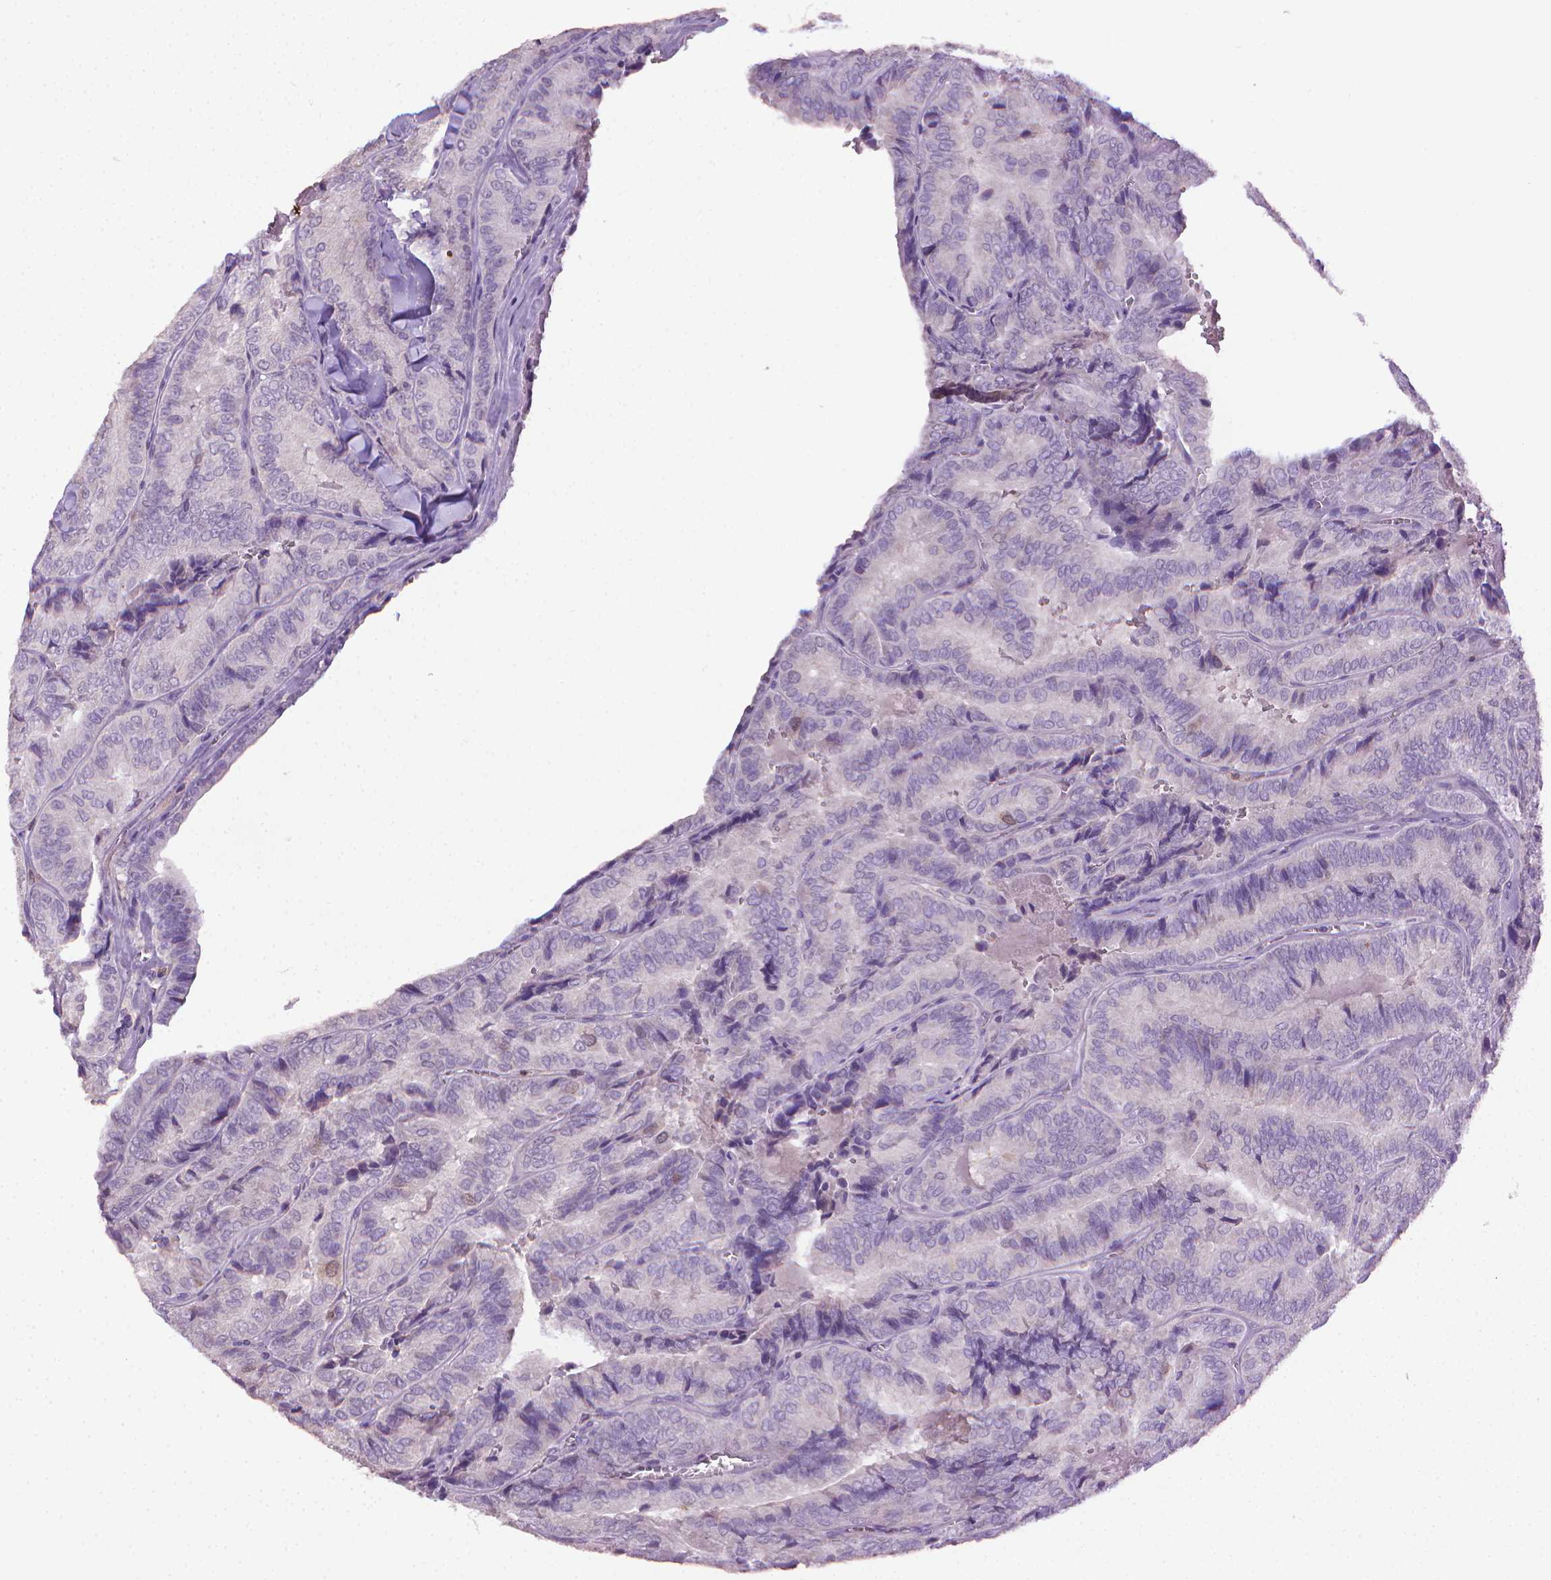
{"staining": {"intensity": "negative", "quantity": "none", "location": "none"}, "tissue": "thyroid cancer", "cell_type": "Tumor cells", "image_type": "cancer", "snomed": [{"axis": "morphology", "description": "Papillary adenocarcinoma, NOS"}, {"axis": "topography", "description": "Thyroid gland"}], "caption": "Immunohistochemical staining of human thyroid cancer (papillary adenocarcinoma) displays no significant expression in tumor cells.", "gene": "CDKN2D", "patient": {"sex": "female", "age": 75}}